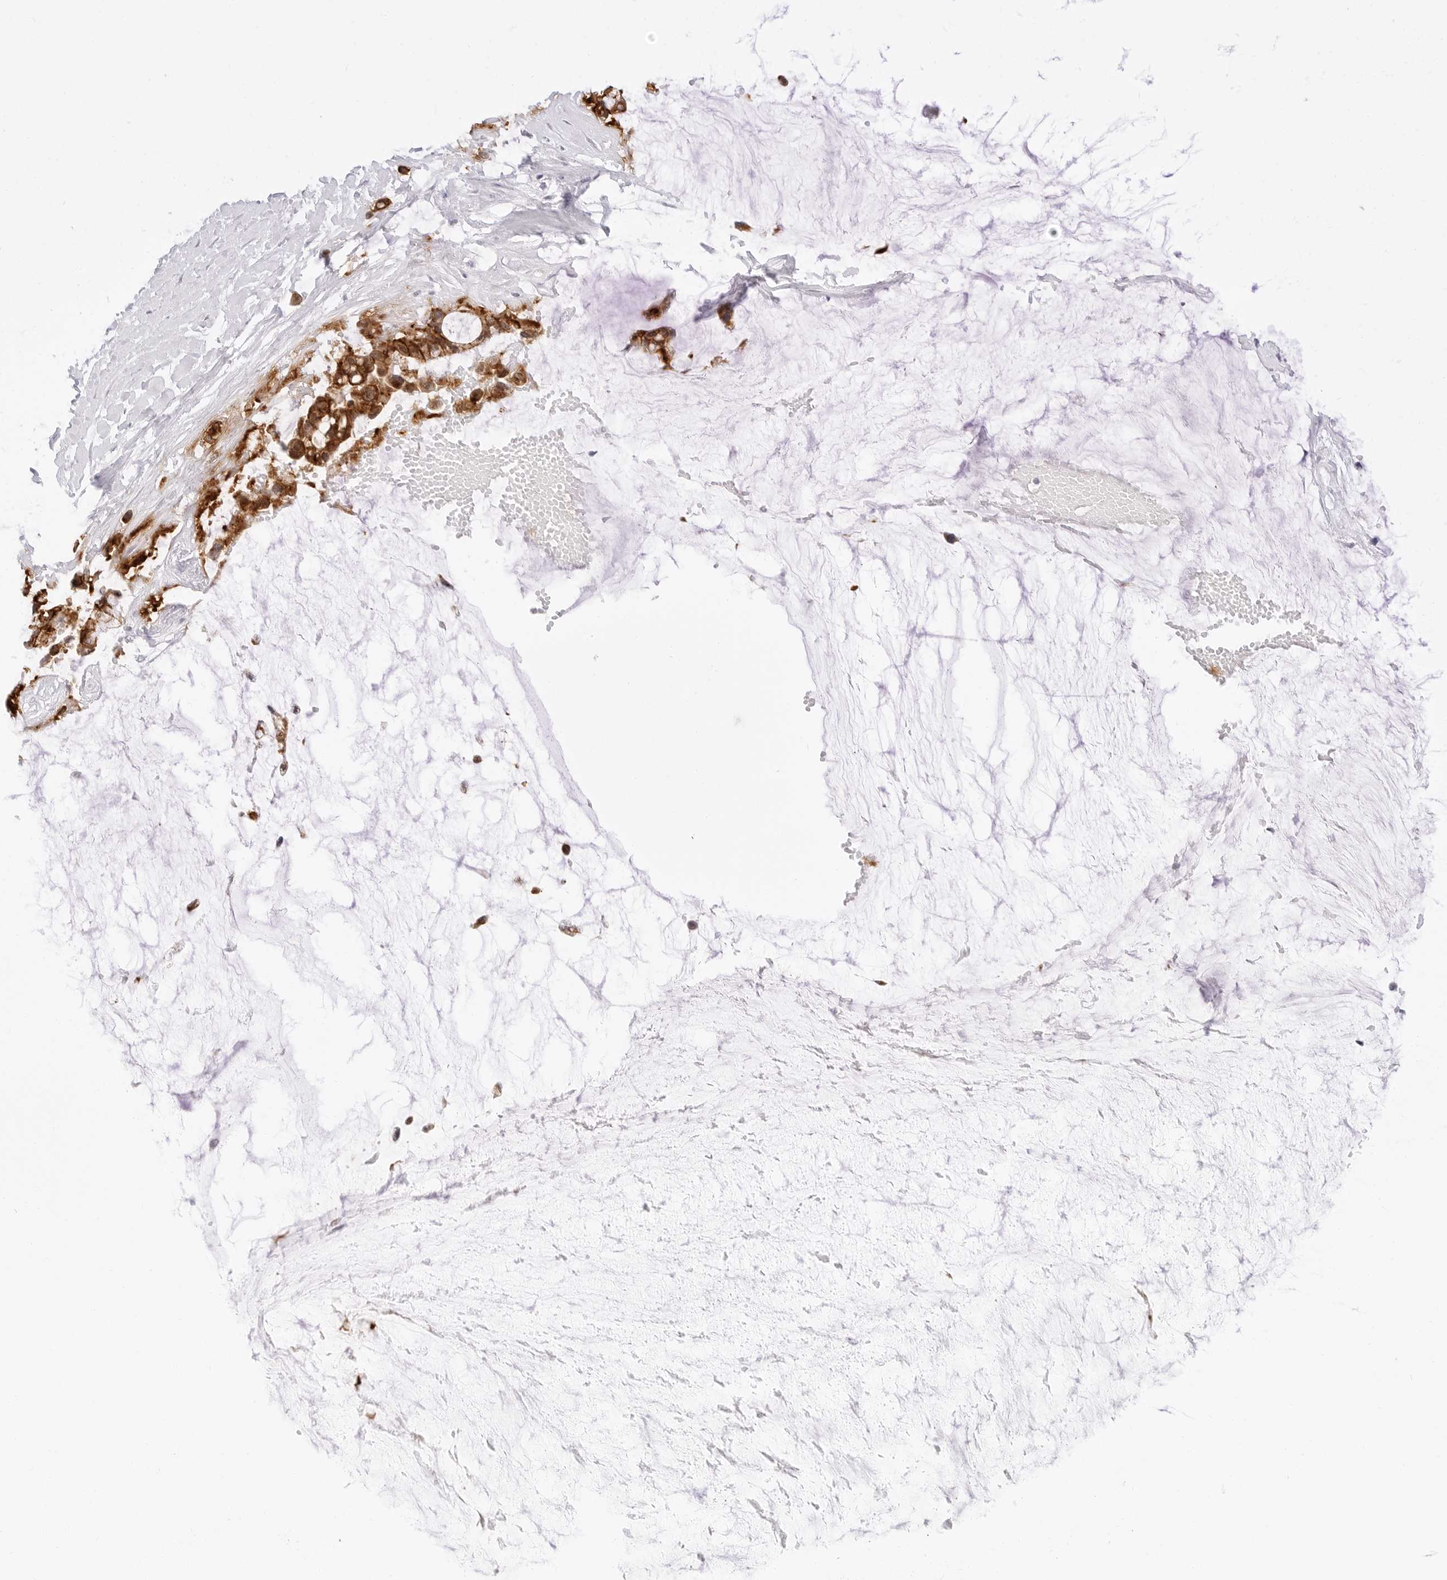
{"staining": {"intensity": "strong", "quantity": ">75%", "location": "cytoplasmic/membranous"}, "tissue": "ovarian cancer", "cell_type": "Tumor cells", "image_type": "cancer", "snomed": [{"axis": "morphology", "description": "Cystadenocarcinoma, mucinous, NOS"}, {"axis": "topography", "description": "Ovary"}], "caption": "Protein expression analysis of human mucinous cystadenocarcinoma (ovarian) reveals strong cytoplasmic/membranous positivity in approximately >75% of tumor cells. Using DAB (3,3'-diaminobenzidine) (brown) and hematoxylin (blue) stains, captured at high magnification using brightfield microscopy.", "gene": "CDH1", "patient": {"sex": "female", "age": 39}}